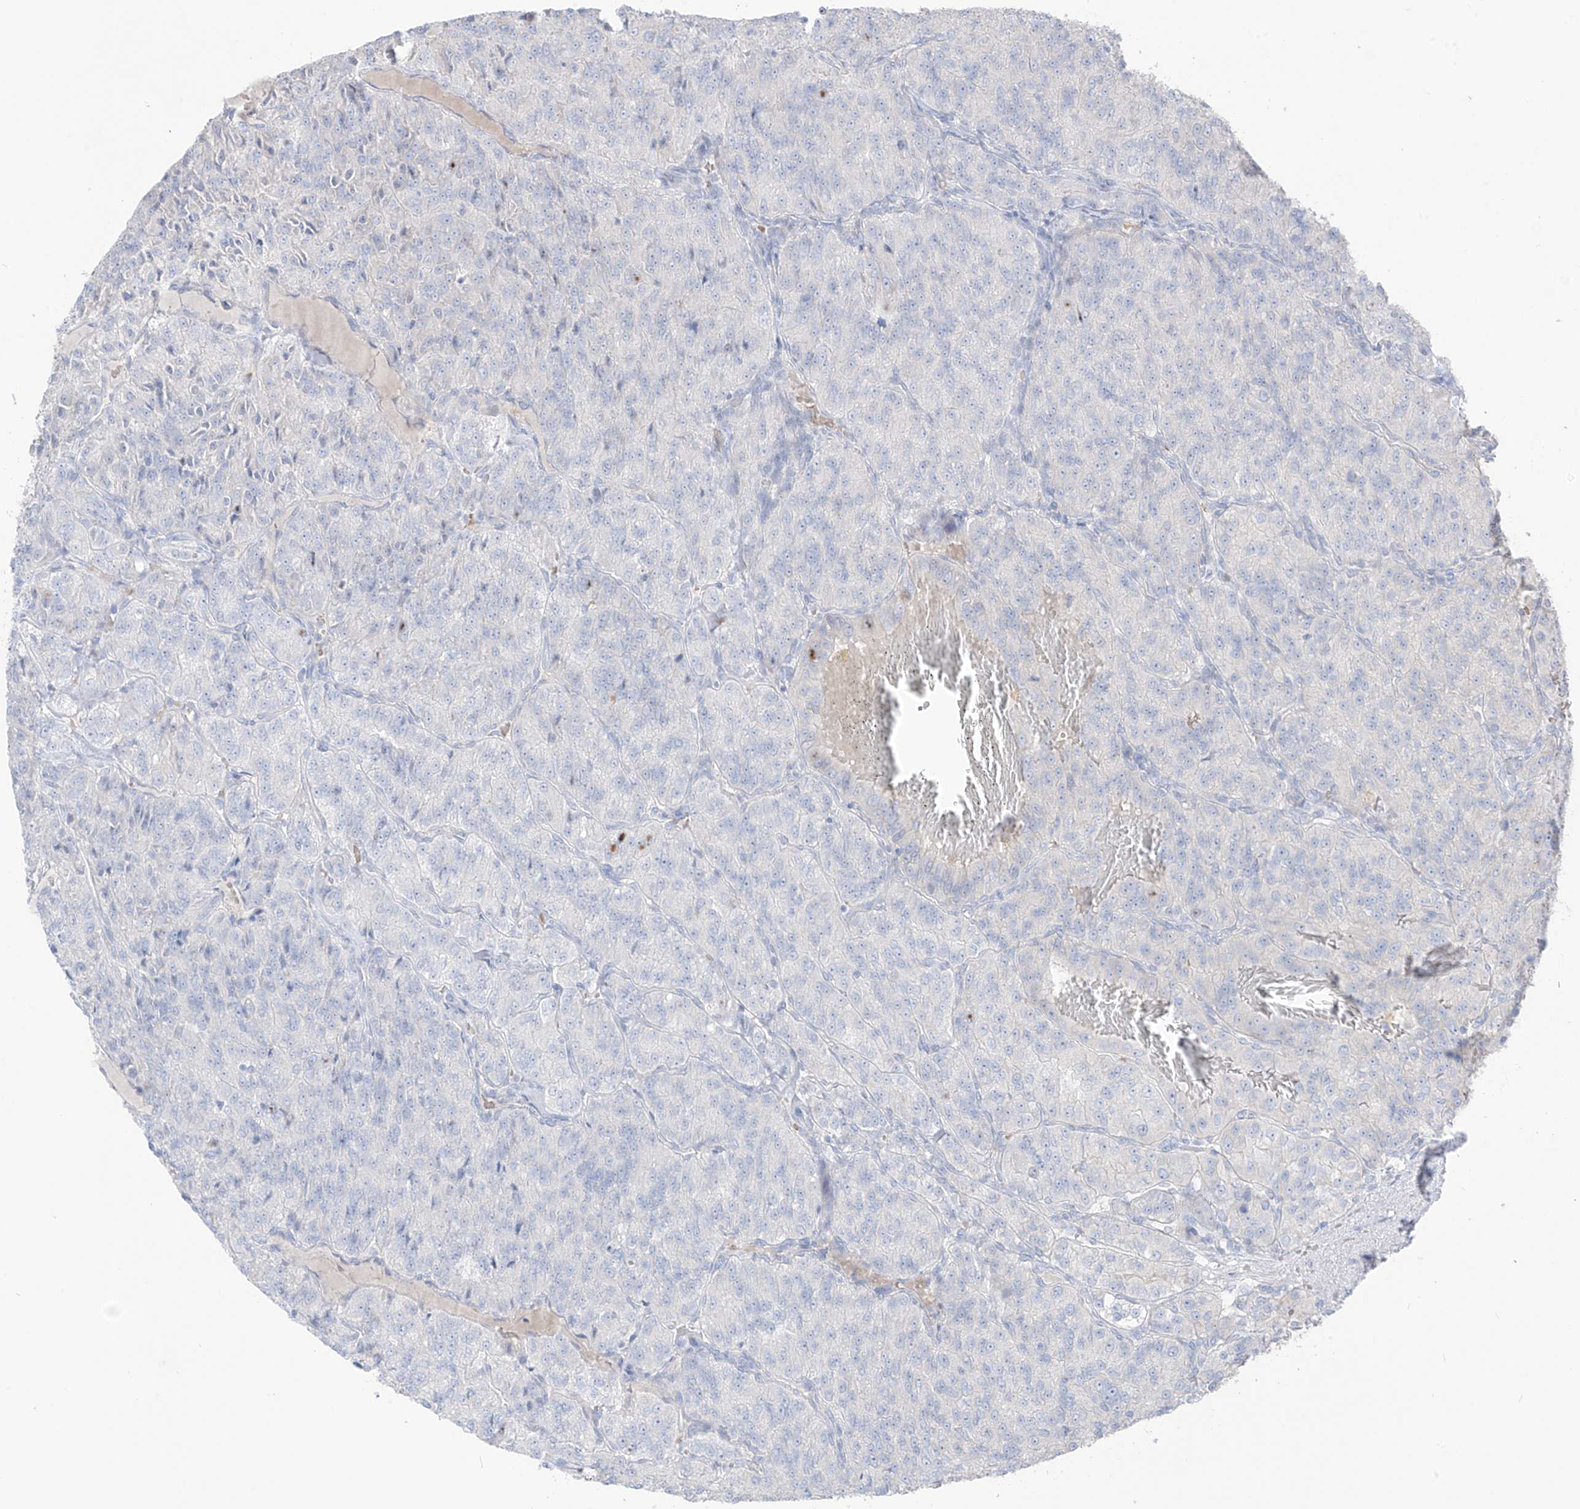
{"staining": {"intensity": "negative", "quantity": "none", "location": "none"}, "tissue": "renal cancer", "cell_type": "Tumor cells", "image_type": "cancer", "snomed": [{"axis": "morphology", "description": "Adenocarcinoma, NOS"}, {"axis": "topography", "description": "Kidney"}], "caption": "The micrograph reveals no staining of tumor cells in renal cancer. (Stains: DAB IHC with hematoxylin counter stain, Microscopy: brightfield microscopy at high magnification).", "gene": "ASPRV1", "patient": {"sex": "female", "age": 63}}